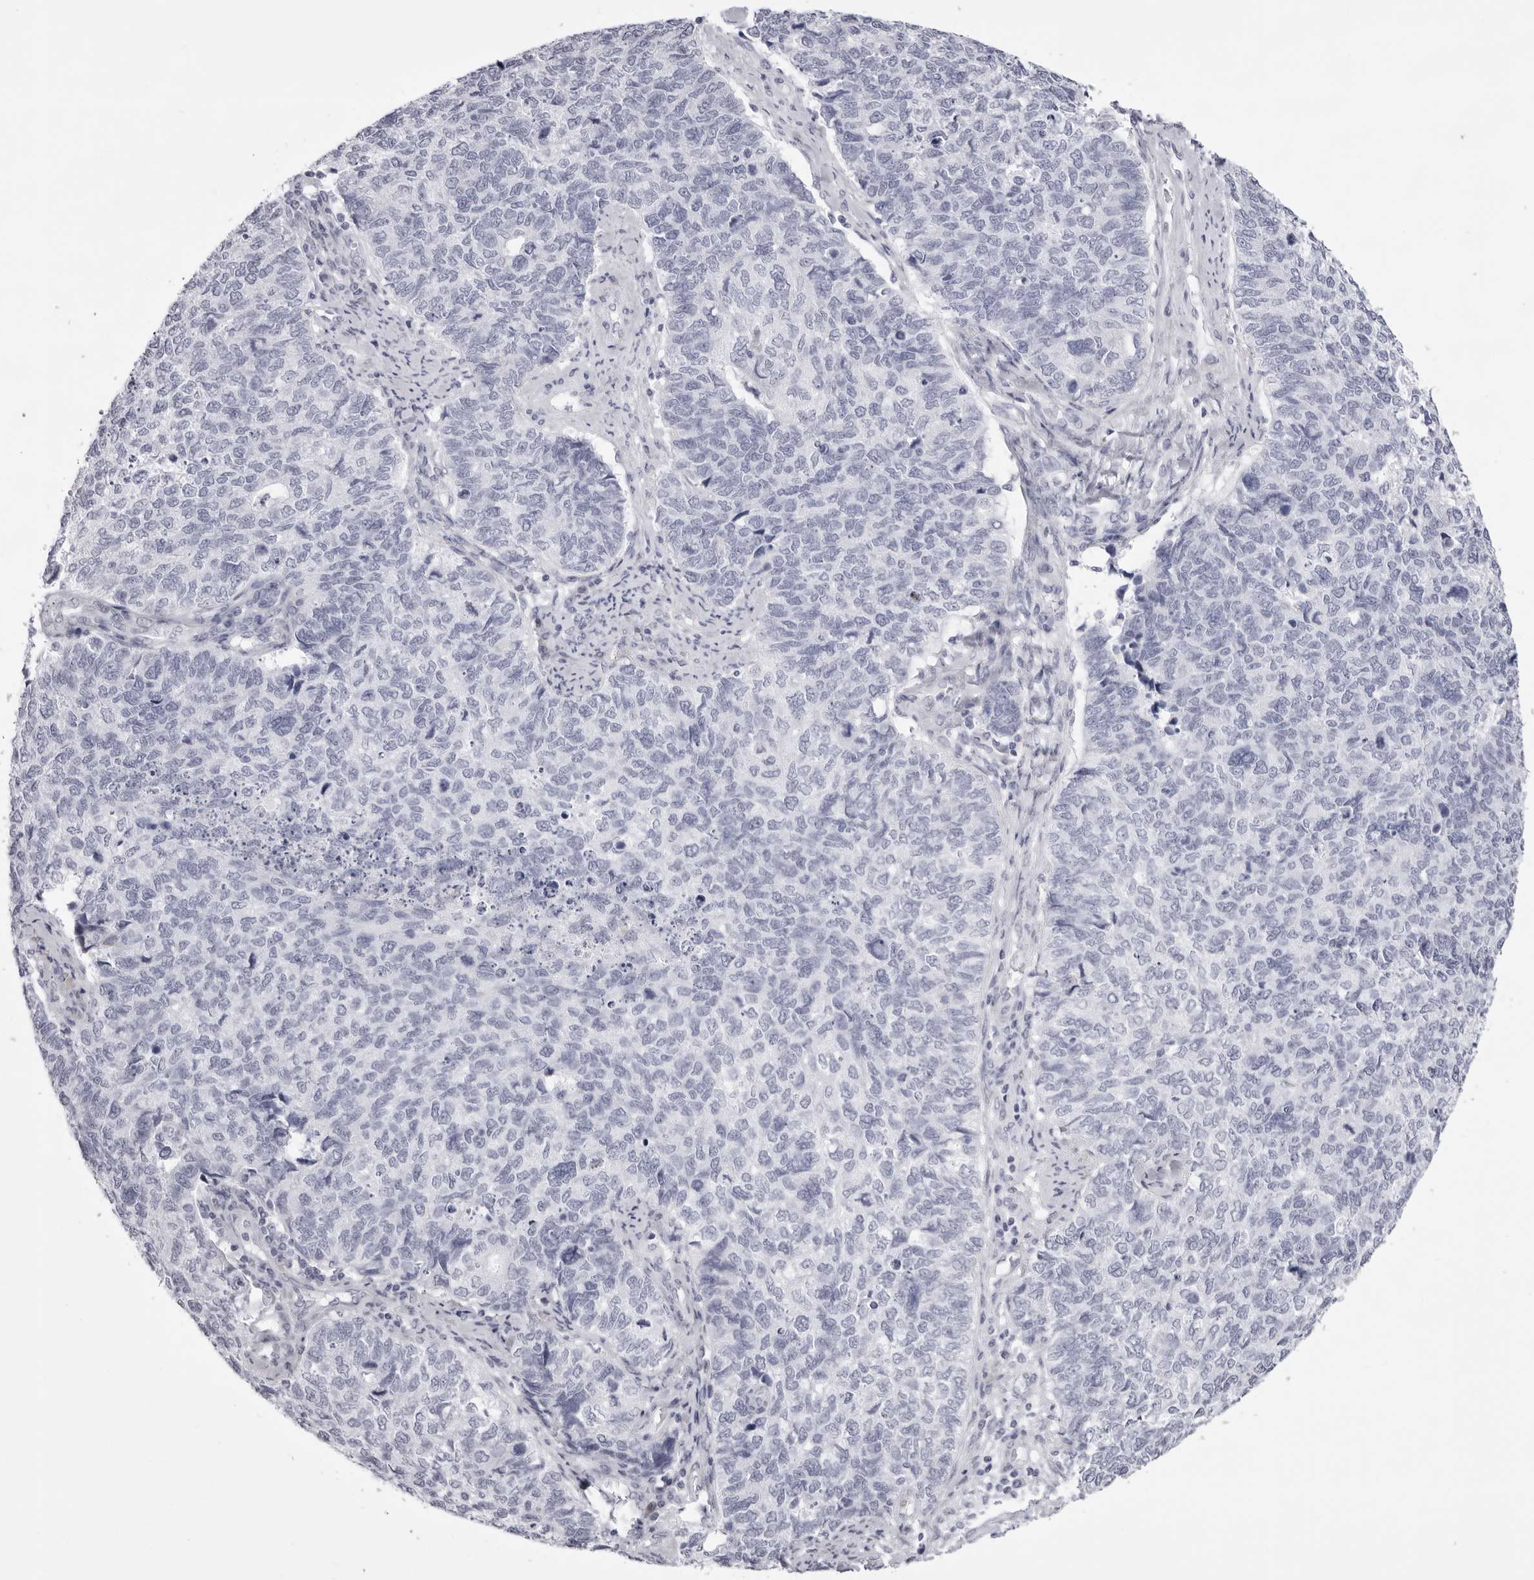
{"staining": {"intensity": "negative", "quantity": "none", "location": "none"}, "tissue": "cervical cancer", "cell_type": "Tumor cells", "image_type": "cancer", "snomed": [{"axis": "morphology", "description": "Squamous cell carcinoma, NOS"}, {"axis": "topography", "description": "Cervix"}], "caption": "This micrograph is of cervical cancer (squamous cell carcinoma) stained with IHC to label a protein in brown with the nuclei are counter-stained blue. There is no positivity in tumor cells. (Brightfield microscopy of DAB (3,3'-diaminobenzidine) IHC at high magnification).", "gene": "SMIM2", "patient": {"sex": "female", "age": 63}}